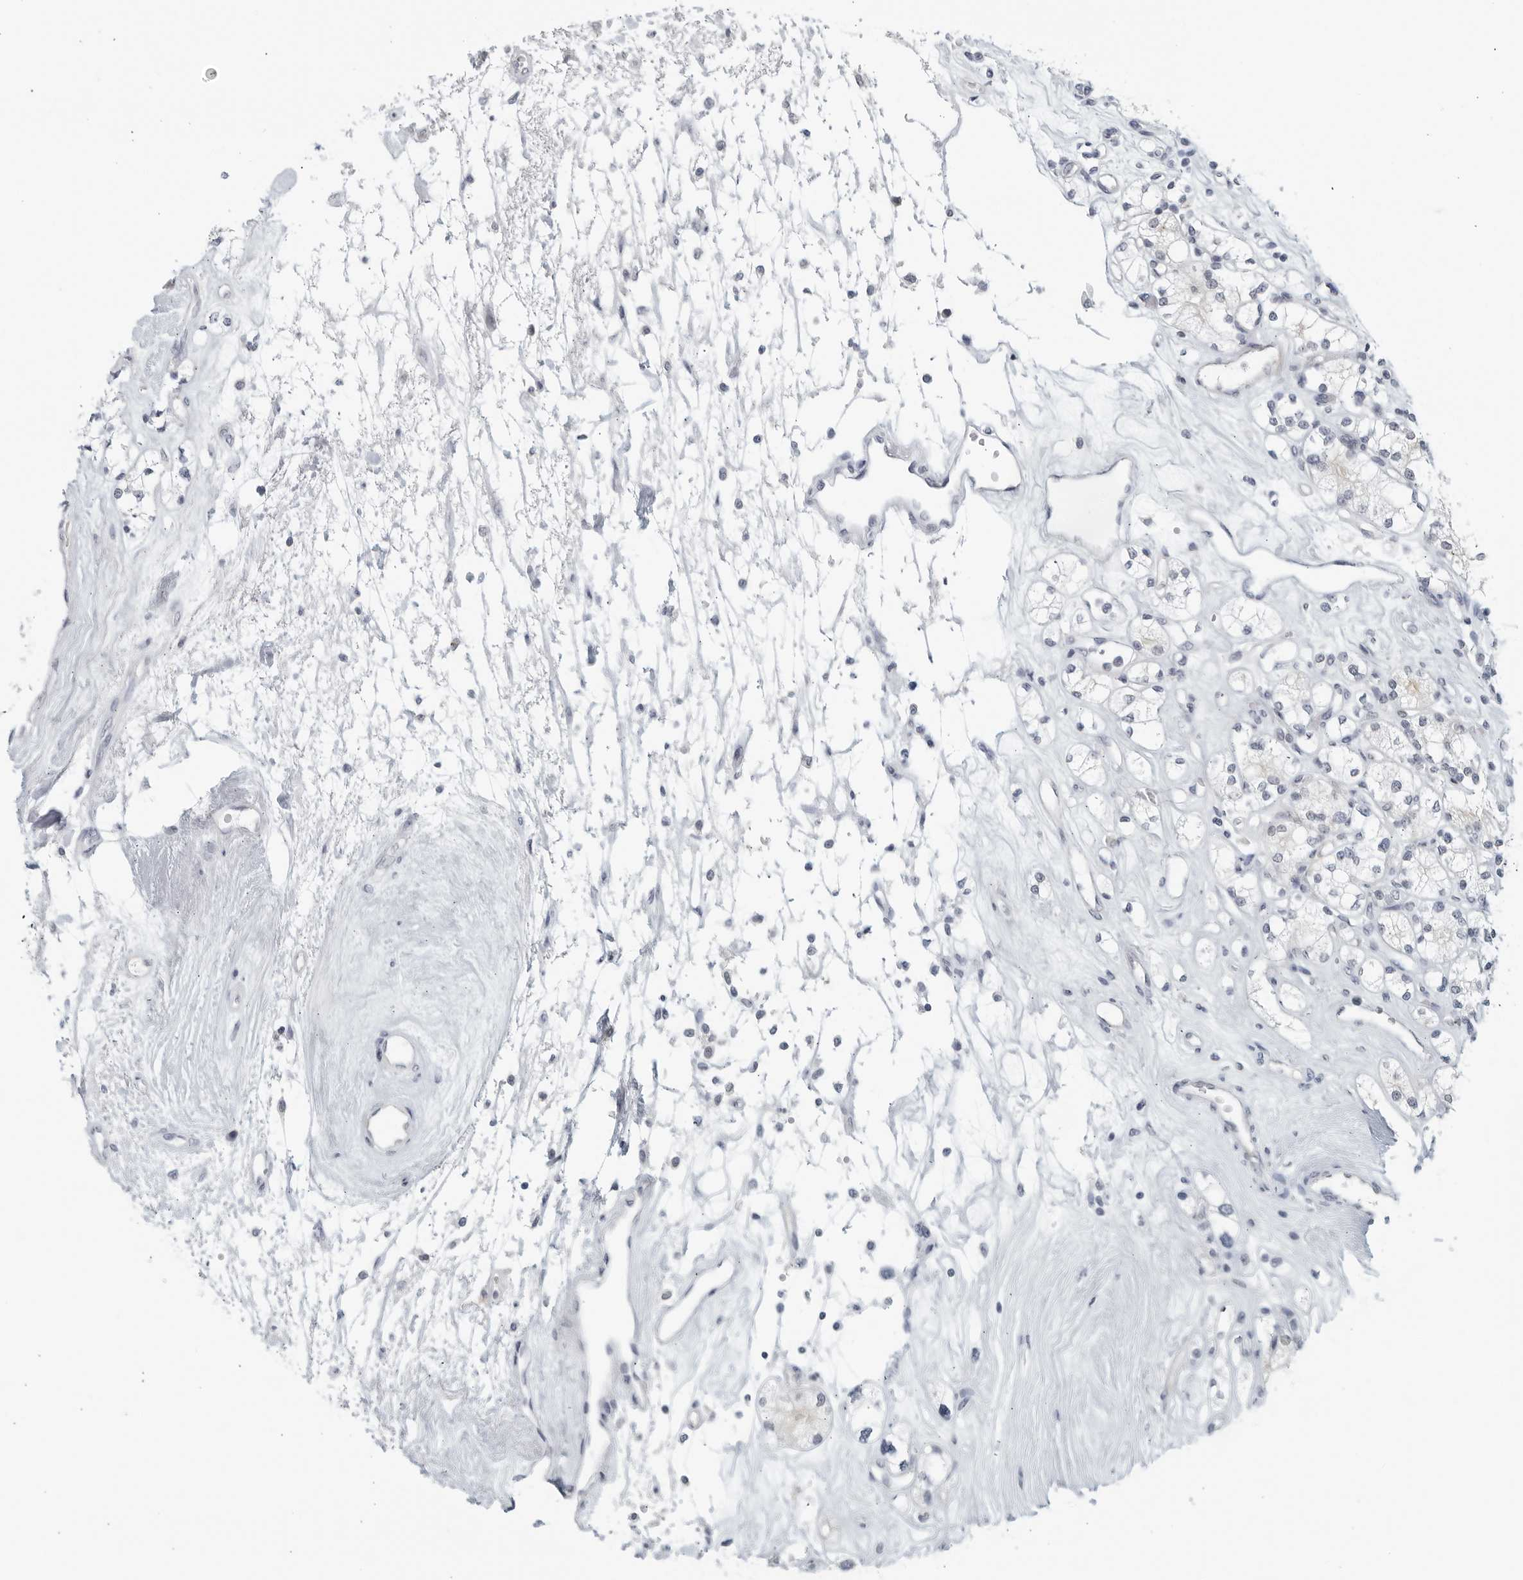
{"staining": {"intensity": "negative", "quantity": "none", "location": "none"}, "tissue": "renal cancer", "cell_type": "Tumor cells", "image_type": "cancer", "snomed": [{"axis": "morphology", "description": "Adenocarcinoma, NOS"}, {"axis": "topography", "description": "Kidney"}], "caption": "IHC photomicrograph of human renal cancer stained for a protein (brown), which shows no expression in tumor cells.", "gene": "MATN1", "patient": {"sex": "male", "age": 77}}